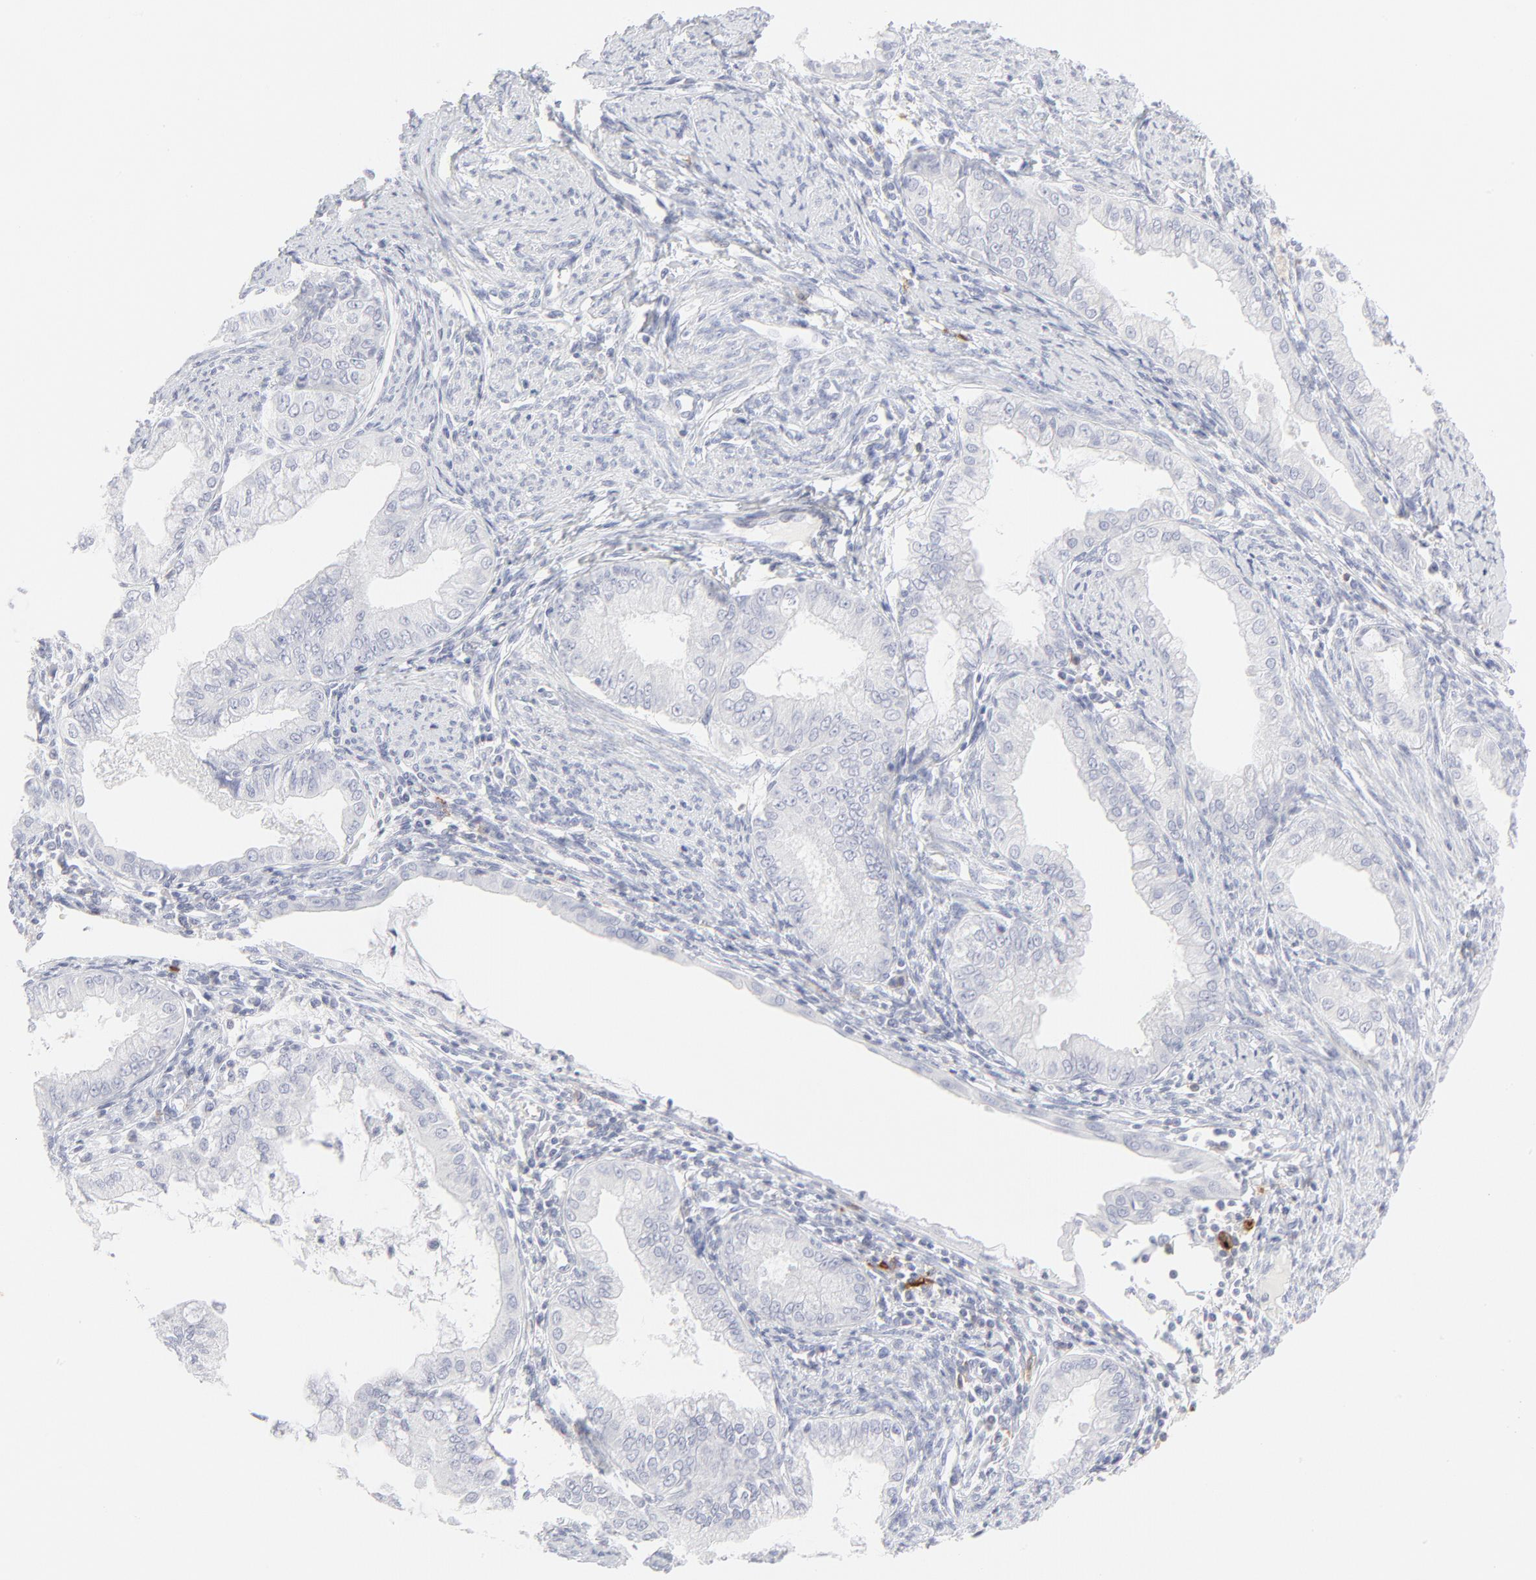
{"staining": {"intensity": "negative", "quantity": "none", "location": "none"}, "tissue": "endometrial cancer", "cell_type": "Tumor cells", "image_type": "cancer", "snomed": [{"axis": "morphology", "description": "Adenocarcinoma, NOS"}, {"axis": "topography", "description": "Endometrium"}], "caption": "This photomicrograph is of endometrial cancer (adenocarcinoma) stained with immunohistochemistry (IHC) to label a protein in brown with the nuclei are counter-stained blue. There is no expression in tumor cells.", "gene": "CCR7", "patient": {"sex": "female", "age": 76}}